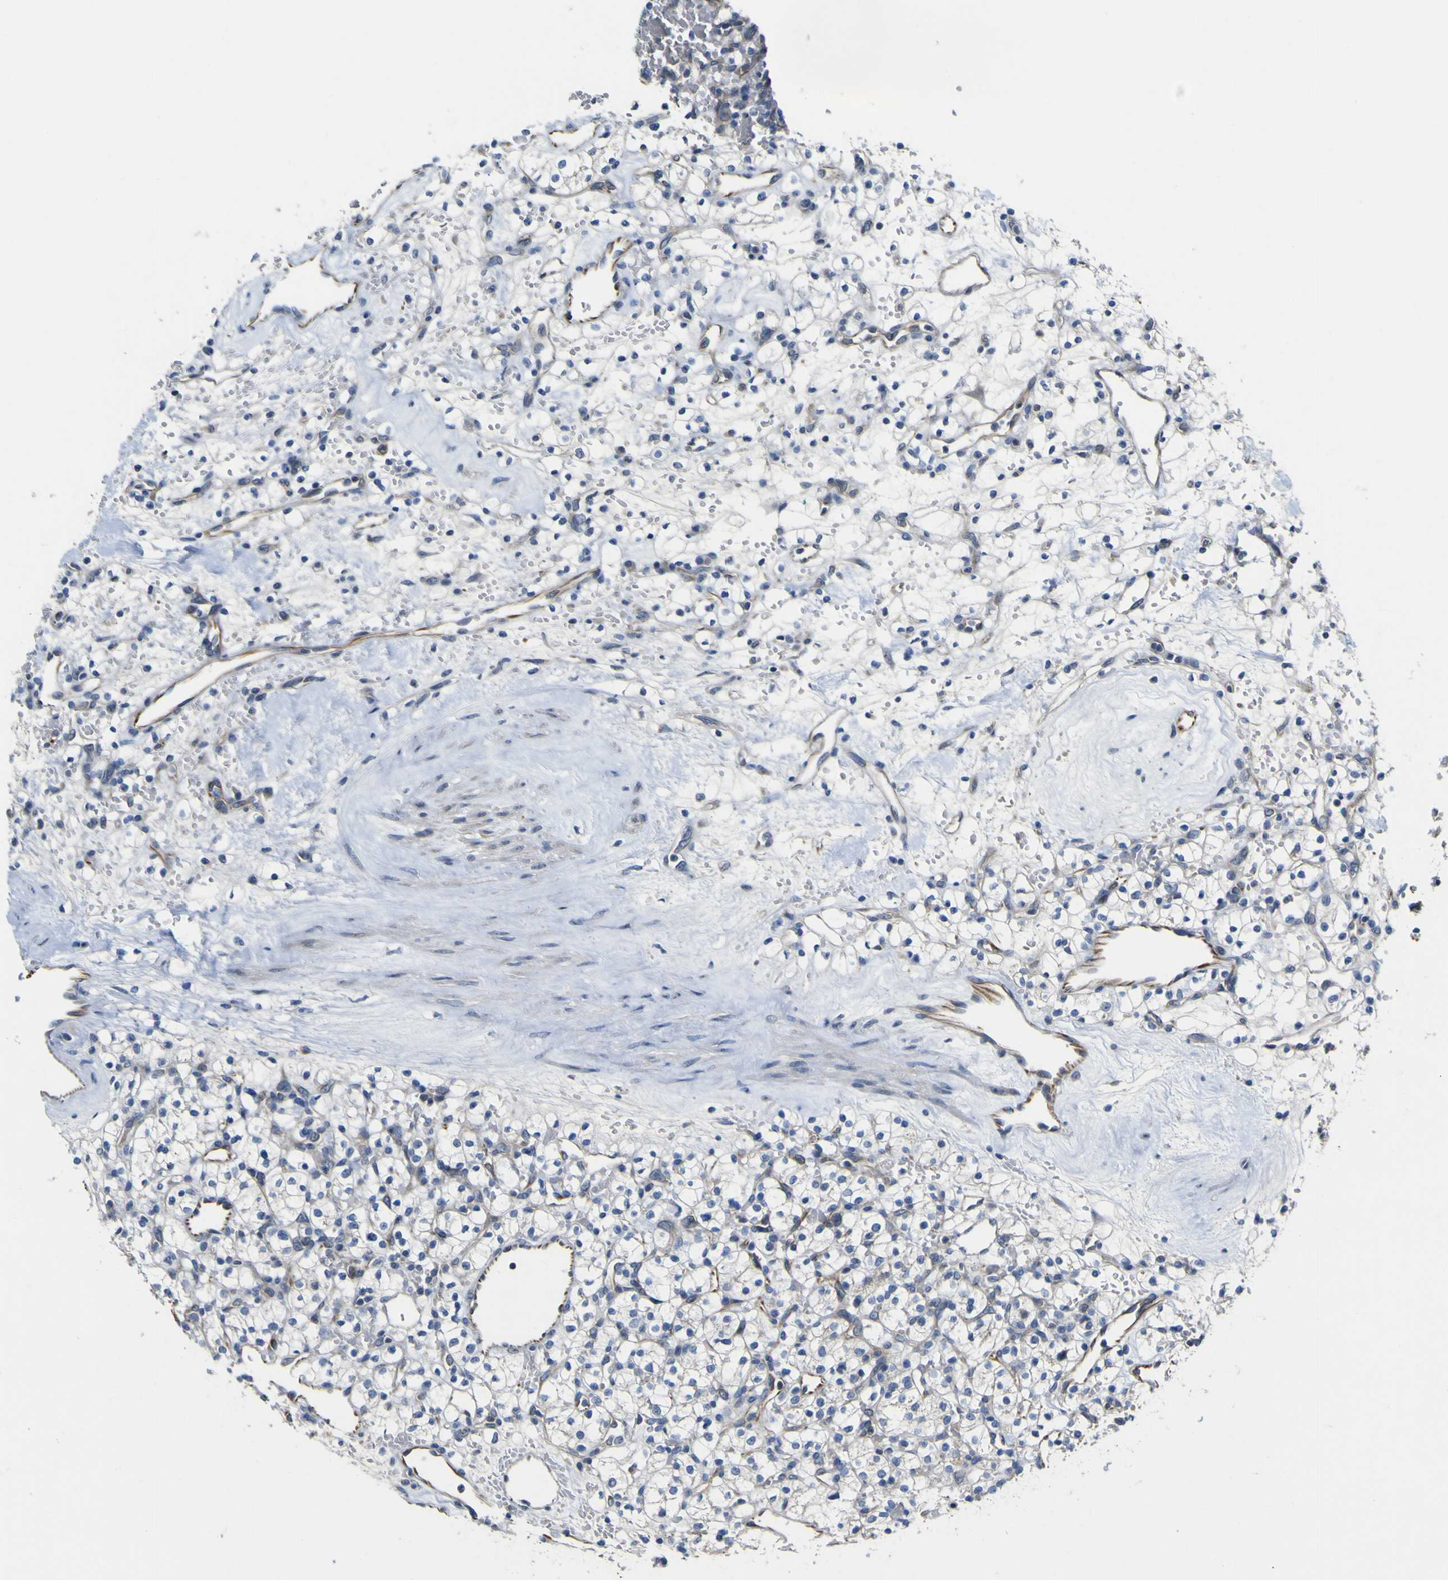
{"staining": {"intensity": "negative", "quantity": "none", "location": "none"}, "tissue": "renal cancer", "cell_type": "Tumor cells", "image_type": "cancer", "snomed": [{"axis": "morphology", "description": "Adenocarcinoma, NOS"}, {"axis": "topography", "description": "Kidney"}], "caption": "The micrograph displays no staining of tumor cells in adenocarcinoma (renal). (DAB immunohistochemistry visualized using brightfield microscopy, high magnification).", "gene": "LDLR", "patient": {"sex": "female", "age": 60}}